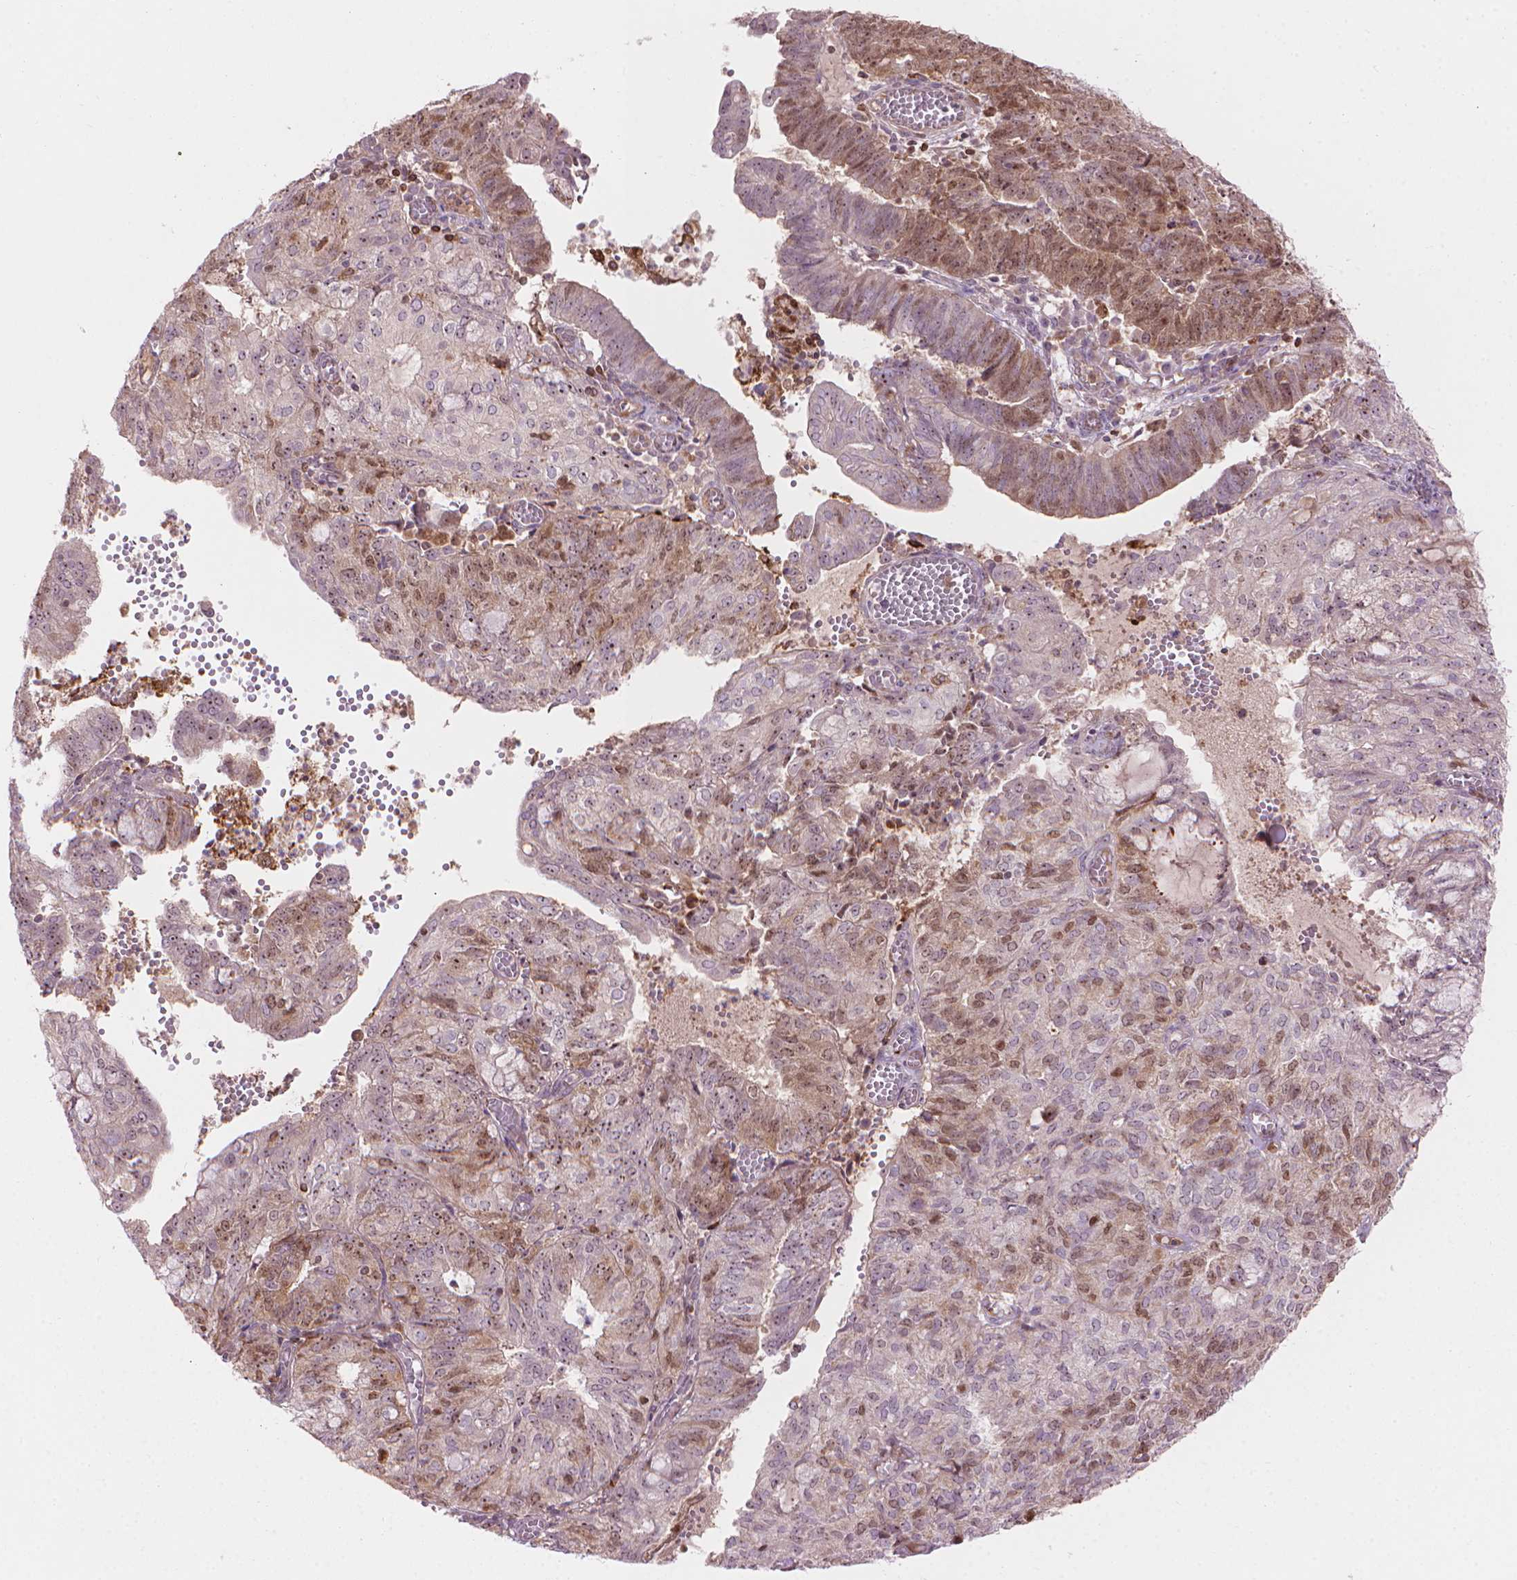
{"staining": {"intensity": "moderate", "quantity": "25%-75%", "location": "cytoplasmic/membranous,nuclear"}, "tissue": "endometrial cancer", "cell_type": "Tumor cells", "image_type": "cancer", "snomed": [{"axis": "morphology", "description": "Adenocarcinoma, NOS"}, {"axis": "topography", "description": "Endometrium"}], "caption": "Immunohistochemical staining of human endometrial cancer demonstrates moderate cytoplasmic/membranous and nuclear protein expression in about 25%-75% of tumor cells. The staining was performed using DAB (3,3'-diaminobenzidine), with brown indicating positive protein expression. Nuclei are stained blue with hematoxylin.", "gene": "SMC2", "patient": {"sex": "female", "age": 82}}